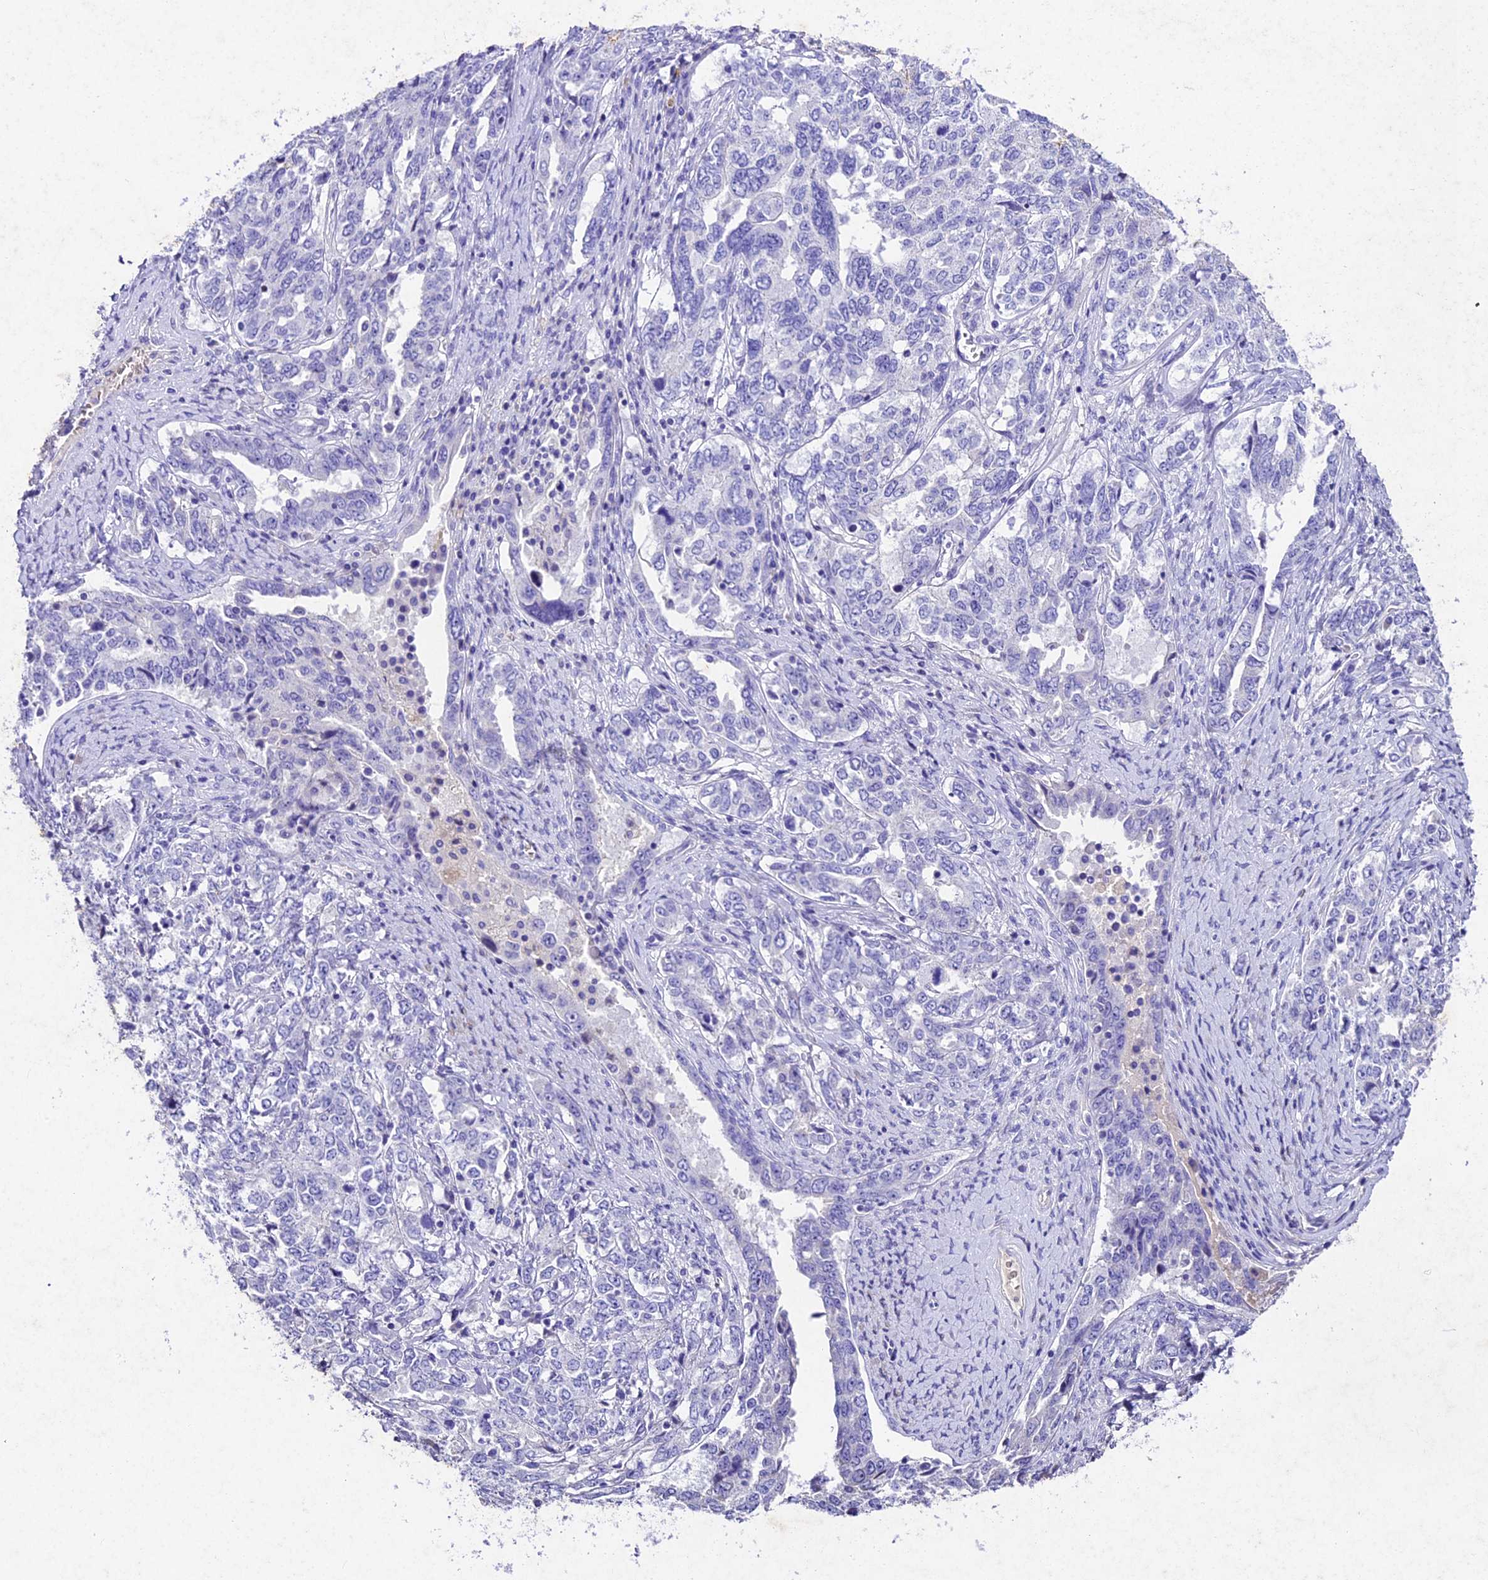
{"staining": {"intensity": "negative", "quantity": "none", "location": "none"}, "tissue": "ovarian cancer", "cell_type": "Tumor cells", "image_type": "cancer", "snomed": [{"axis": "morphology", "description": "Carcinoma, endometroid"}, {"axis": "topography", "description": "Ovary"}], "caption": "This is an immunohistochemistry (IHC) image of human ovarian endometroid carcinoma. There is no staining in tumor cells.", "gene": "IFT140", "patient": {"sex": "female", "age": 62}}